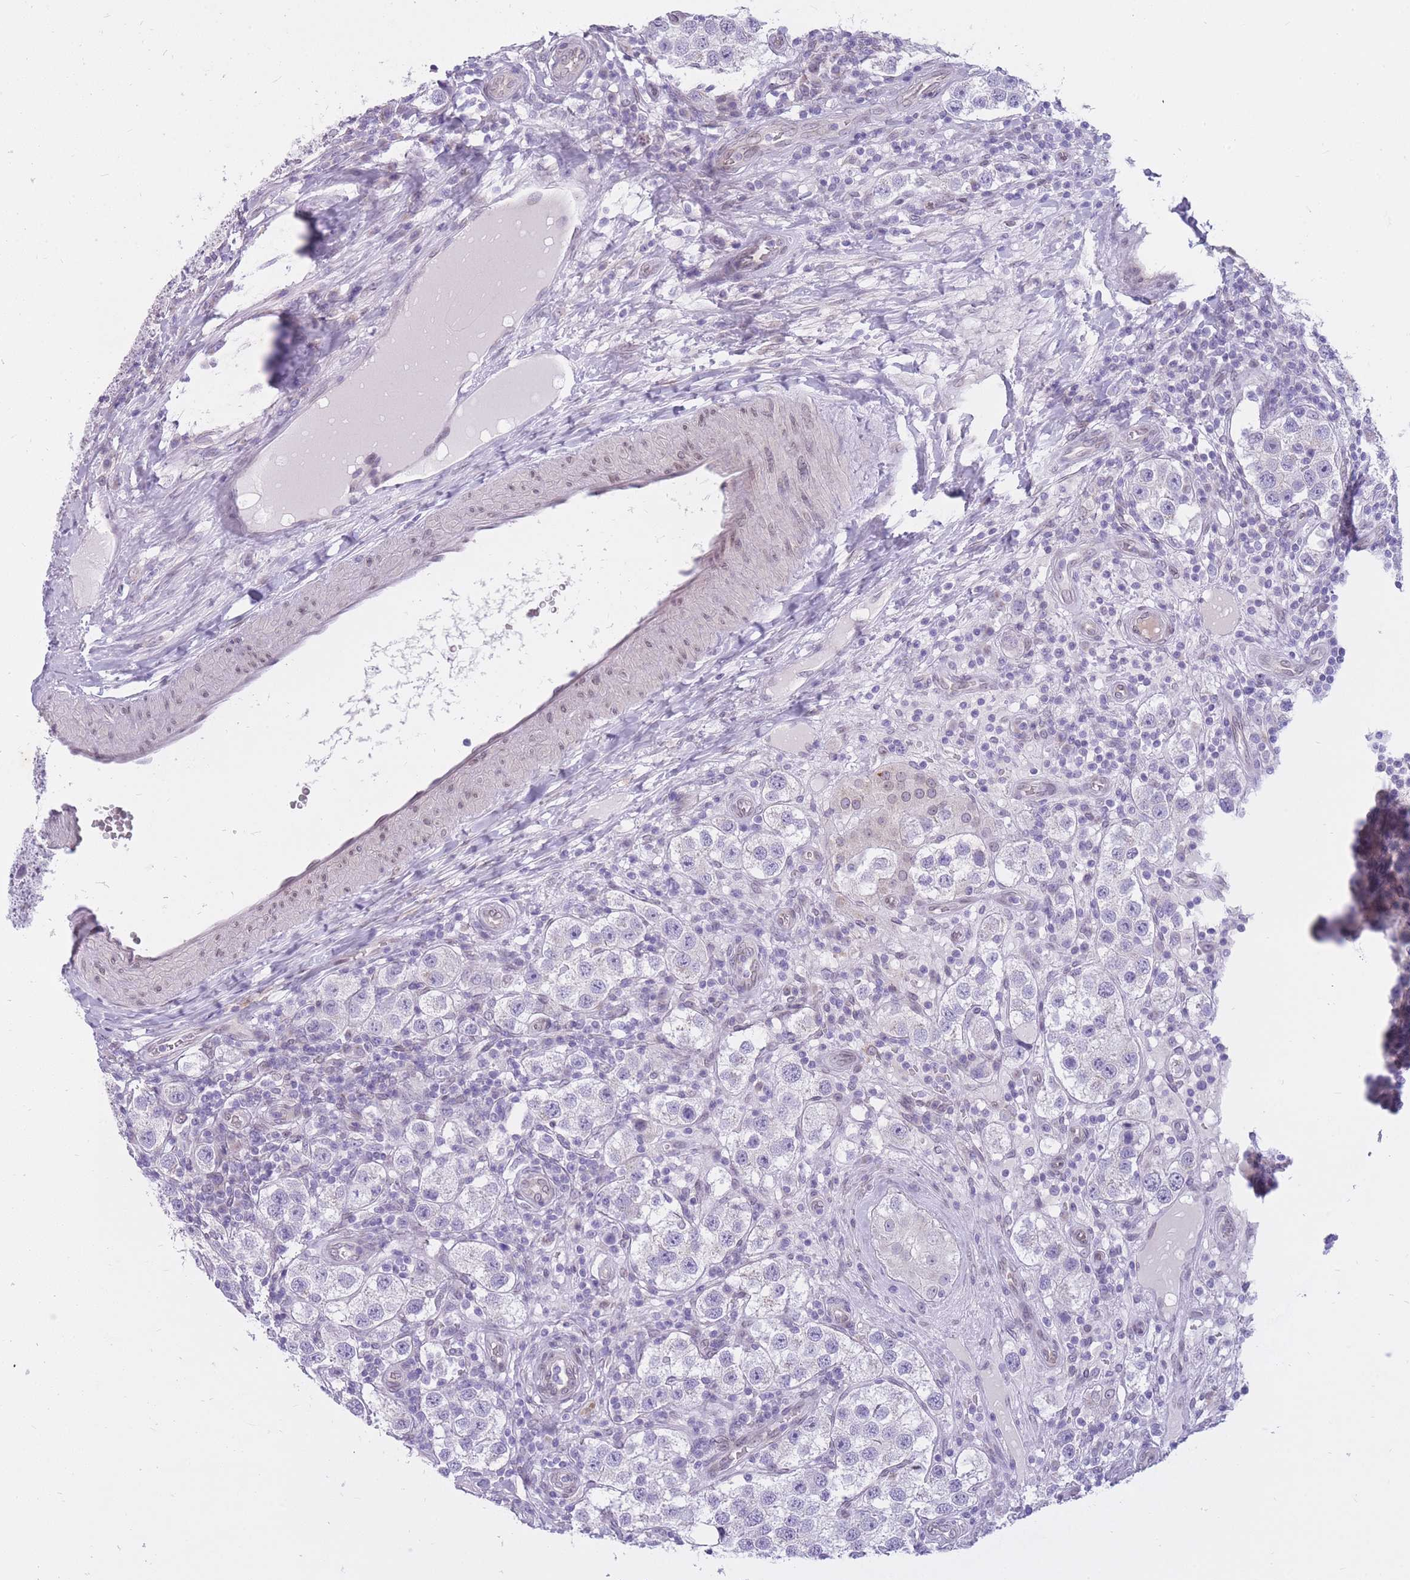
{"staining": {"intensity": "negative", "quantity": "none", "location": "none"}, "tissue": "testis cancer", "cell_type": "Tumor cells", "image_type": "cancer", "snomed": [{"axis": "morphology", "description": "Seminoma, NOS"}, {"axis": "topography", "description": "Testis"}], "caption": "A micrograph of human testis cancer (seminoma) is negative for staining in tumor cells. (DAB IHC with hematoxylin counter stain).", "gene": "HOOK2", "patient": {"sex": "male", "age": 37}}